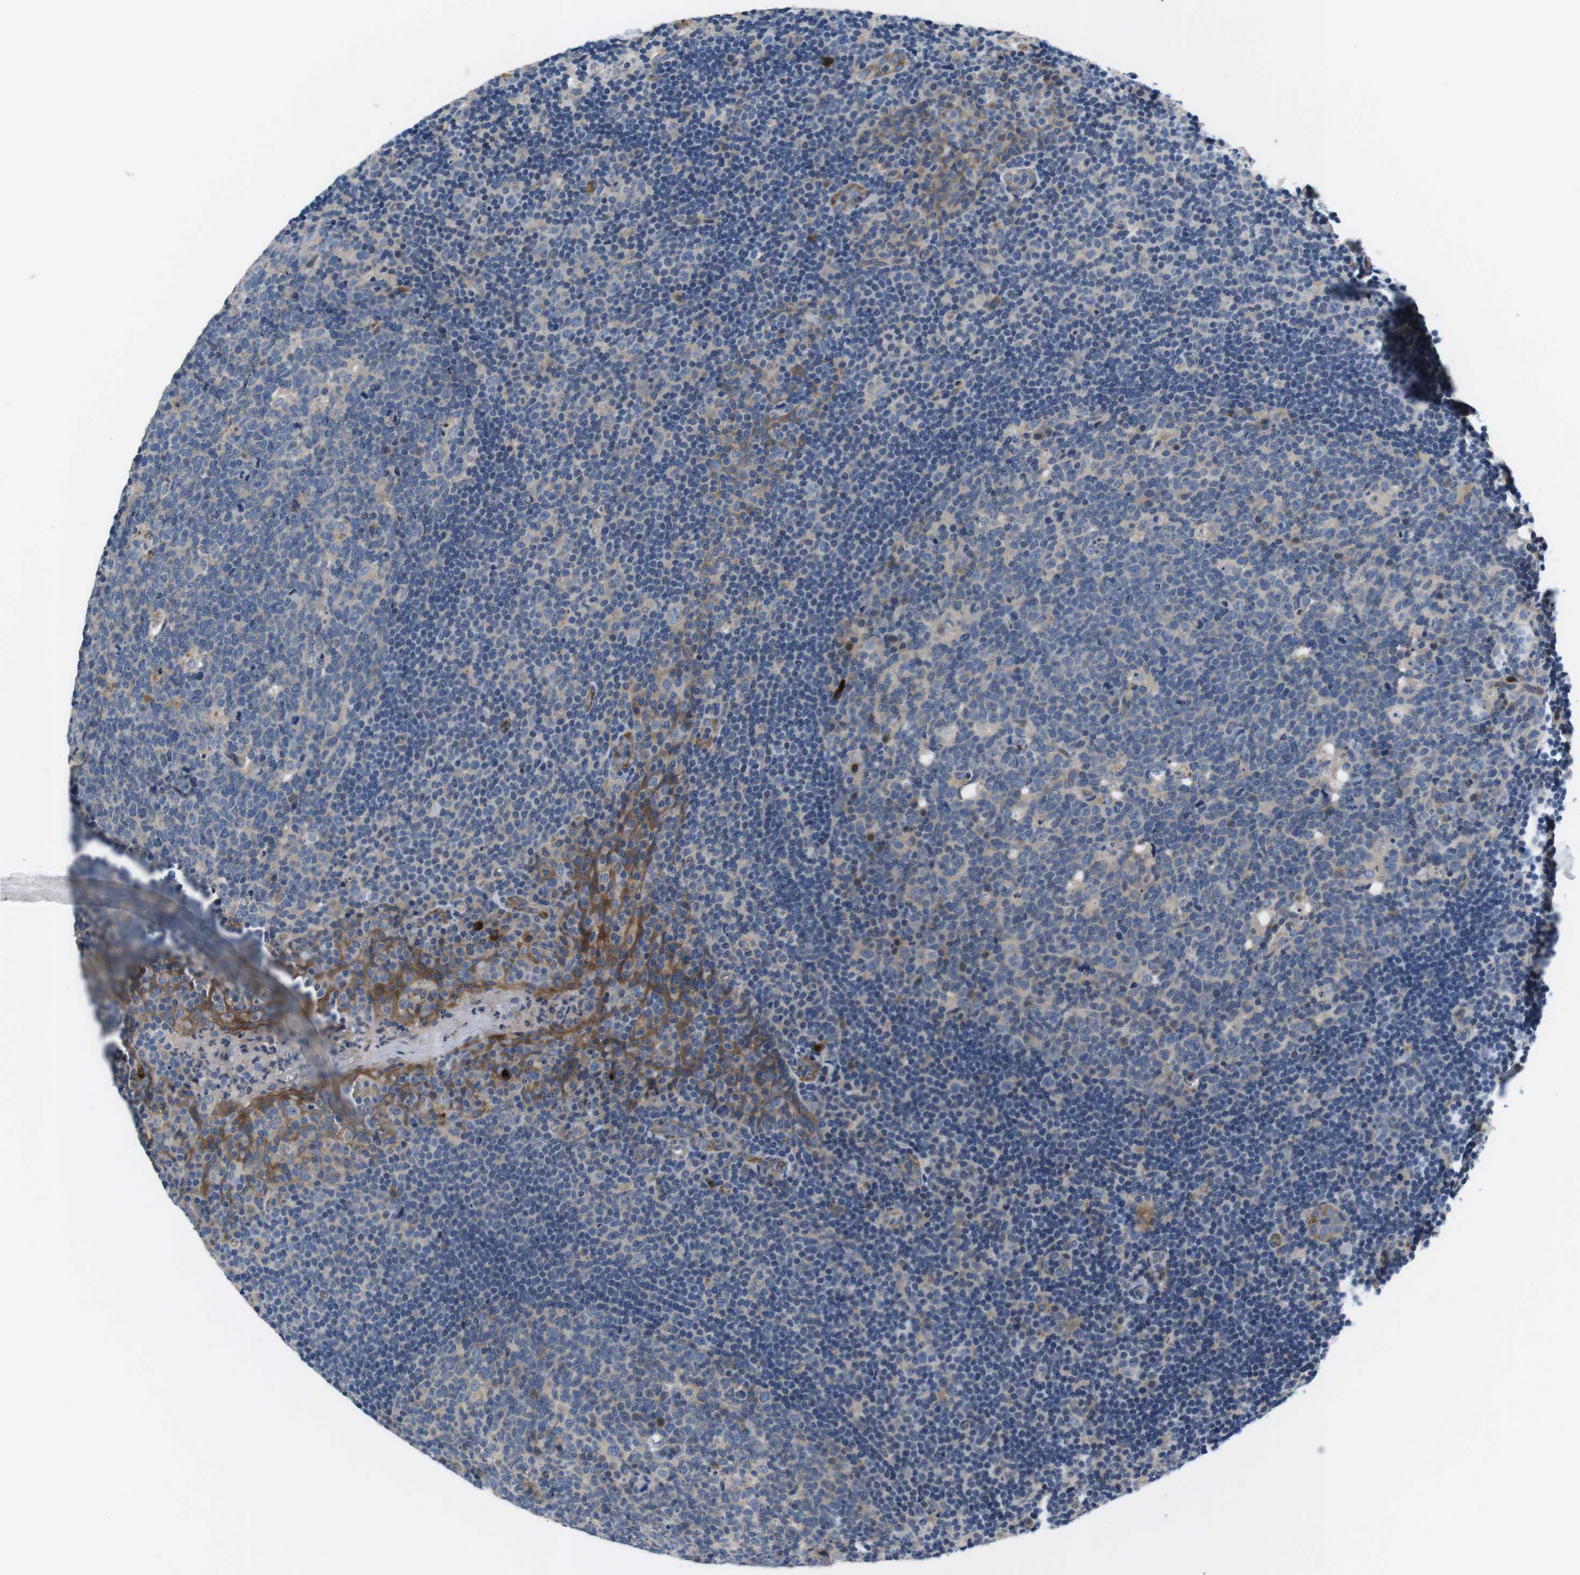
{"staining": {"intensity": "negative", "quantity": "none", "location": "none"}, "tissue": "tonsil", "cell_type": "Germinal center cells", "image_type": "normal", "snomed": [{"axis": "morphology", "description": "Normal tissue, NOS"}, {"axis": "topography", "description": "Tonsil"}], "caption": "Immunohistochemistry photomicrograph of normal tonsil stained for a protein (brown), which displays no positivity in germinal center cells. (DAB (3,3'-diaminobenzidine) immunohistochemistry (IHC), high magnification).", "gene": "SLC30A1", "patient": {"sex": "male", "age": 17}}